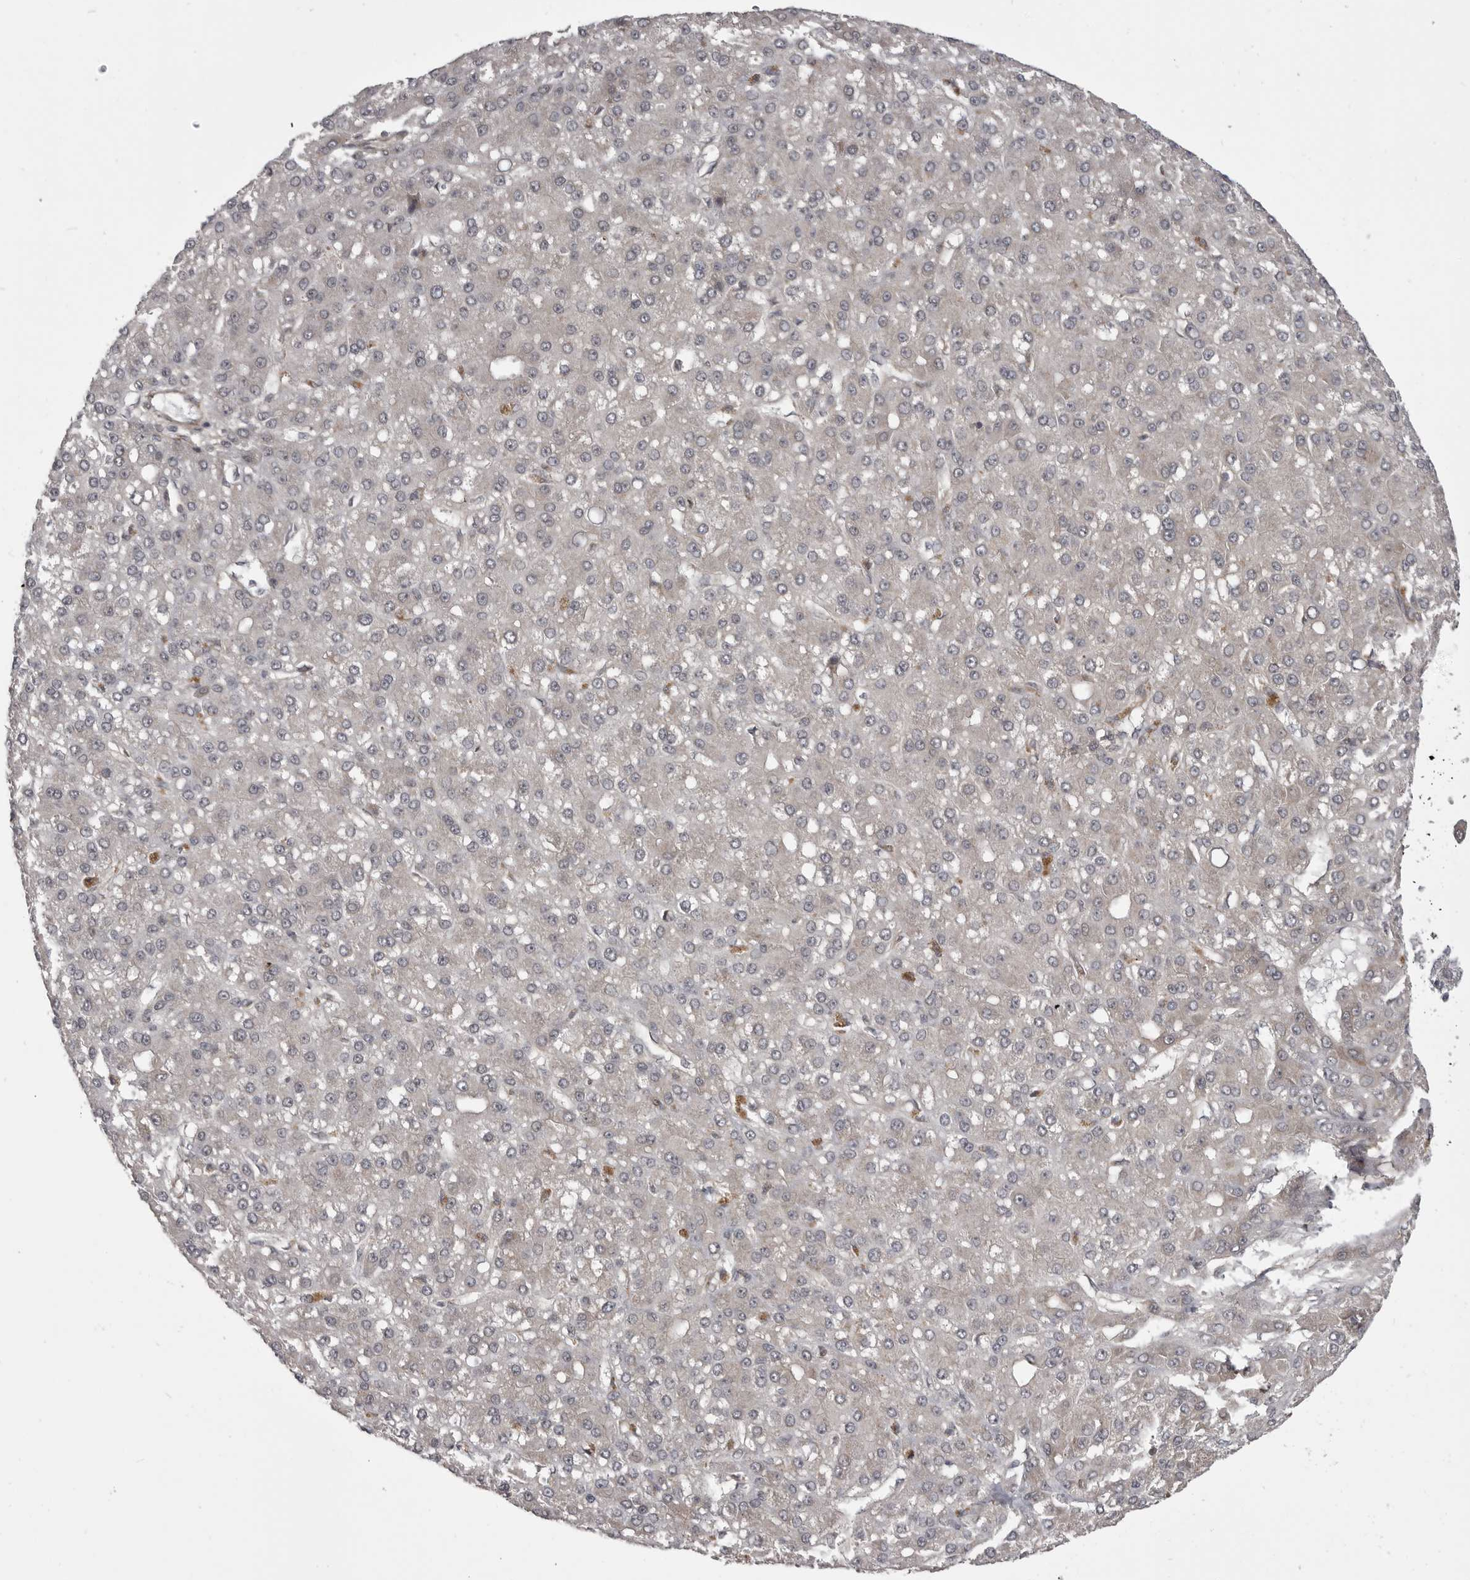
{"staining": {"intensity": "weak", "quantity": "<25%", "location": "cytoplasmic/membranous"}, "tissue": "liver cancer", "cell_type": "Tumor cells", "image_type": "cancer", "snomed": [{"axis": "morphology", "description": "Carcinoma, Hepatocellular, NOS"}, {"axis": "topography", "description": "Liver"}], "caption": "Micrograph shows no significant protein expression in tumor cells of liver hepatocellular carcinoma.", "gene": "PDCL", "patient": {"sex": "male", "age": 67}}